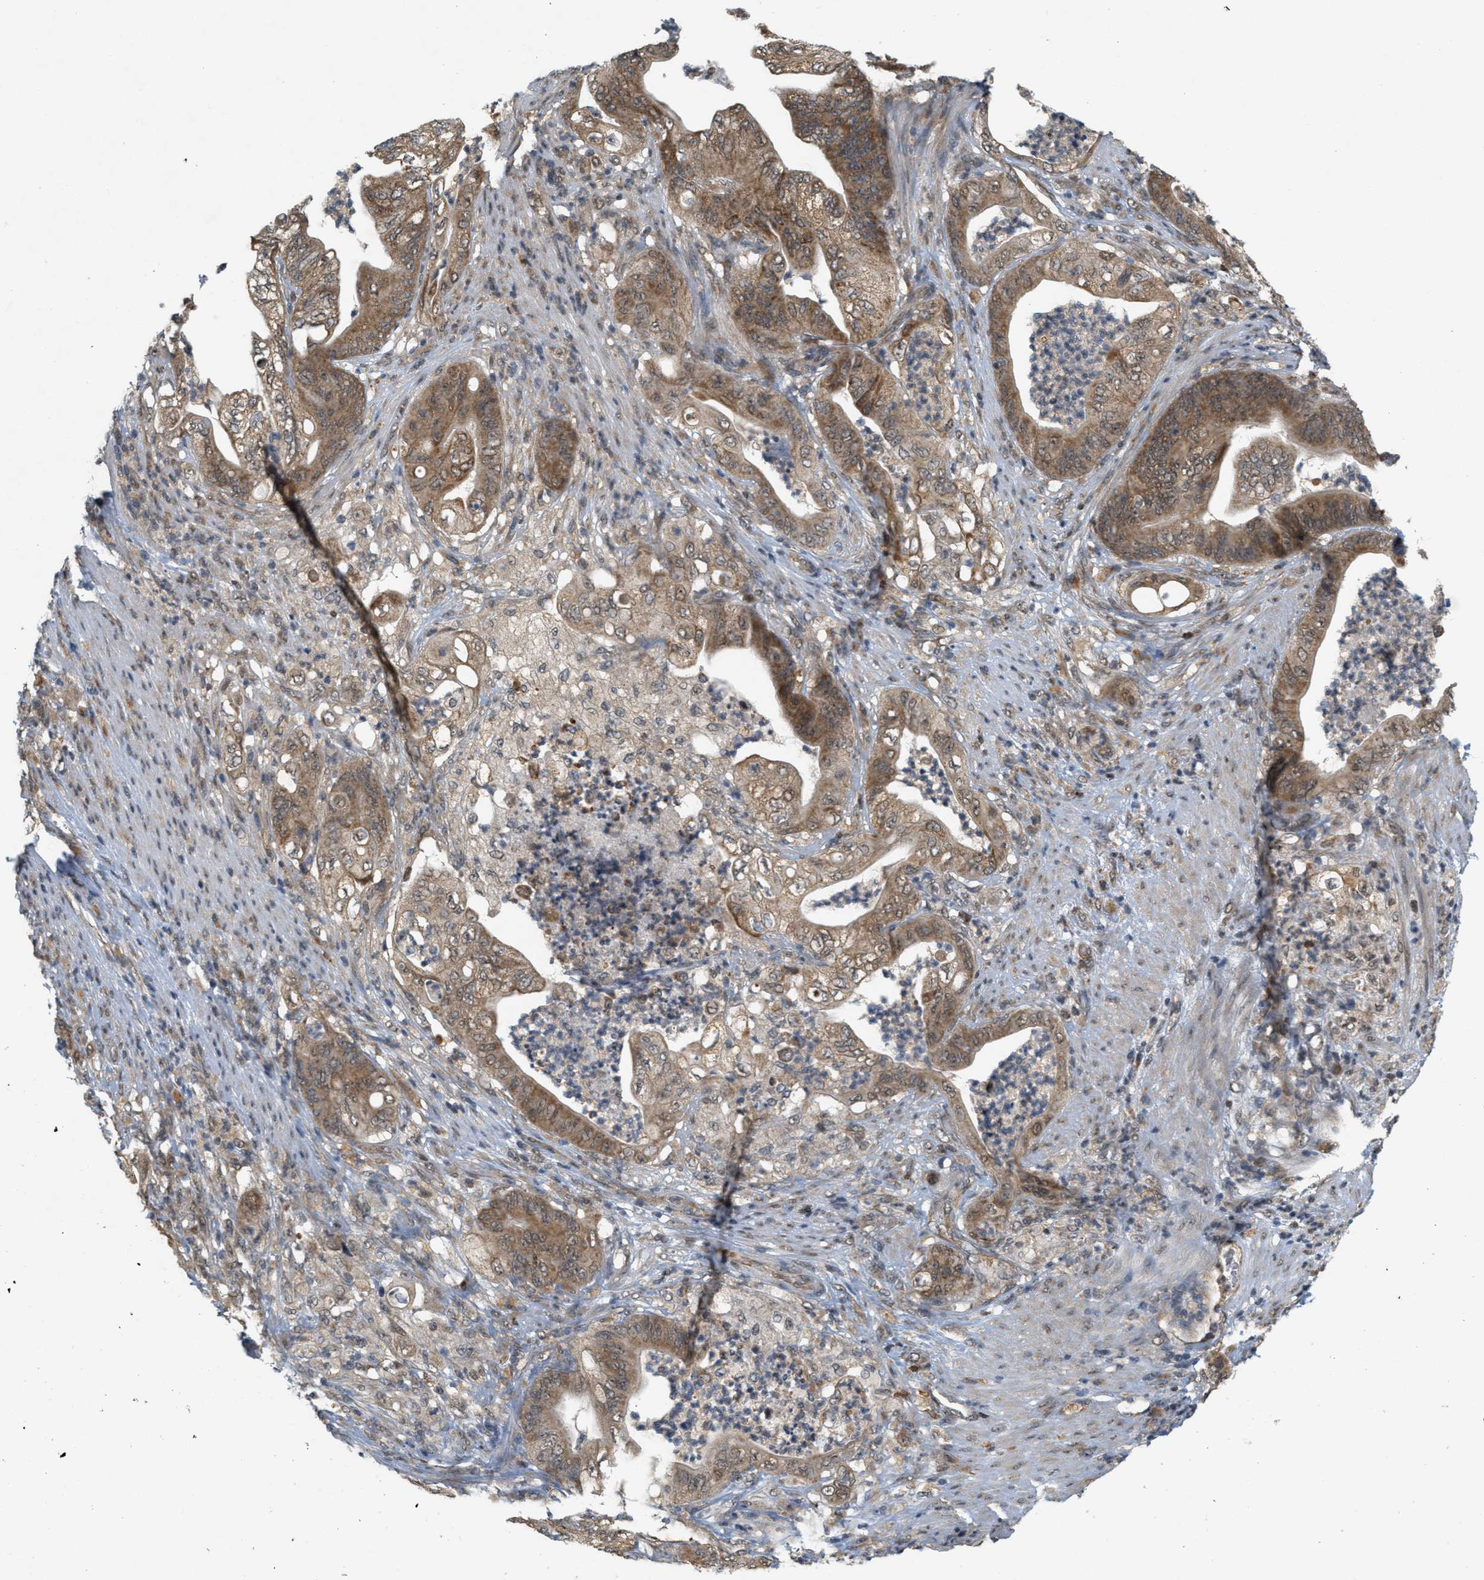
{"staining": {"intensity": "moderate", "quantity": ">75%", "location": "cytoplasmic/membranous"}, "tissue": "stomach cancer", "cell_type": "Tumor cells", "image_type": "cancer", "snomed": [{"axis": "morphology", "description": "Adenocarcinoma, NOS"}, {"axis": "topography", "description": "Stomach"}], "caption": "IHC staining of stomach cancer (adenocarcinoma), which shows medium levels of moderate cytoplasmic/membranous expression in approximately >75% of tumor cells indicating moderate cytoplasmic/membranous protein expression. The staining was performed using DAB (brown) for protein detection and nuclei were counterstained in hematoxylin (blue).", "gene": "PRKD1", "patient": {"sex": "female", "age": 73}}